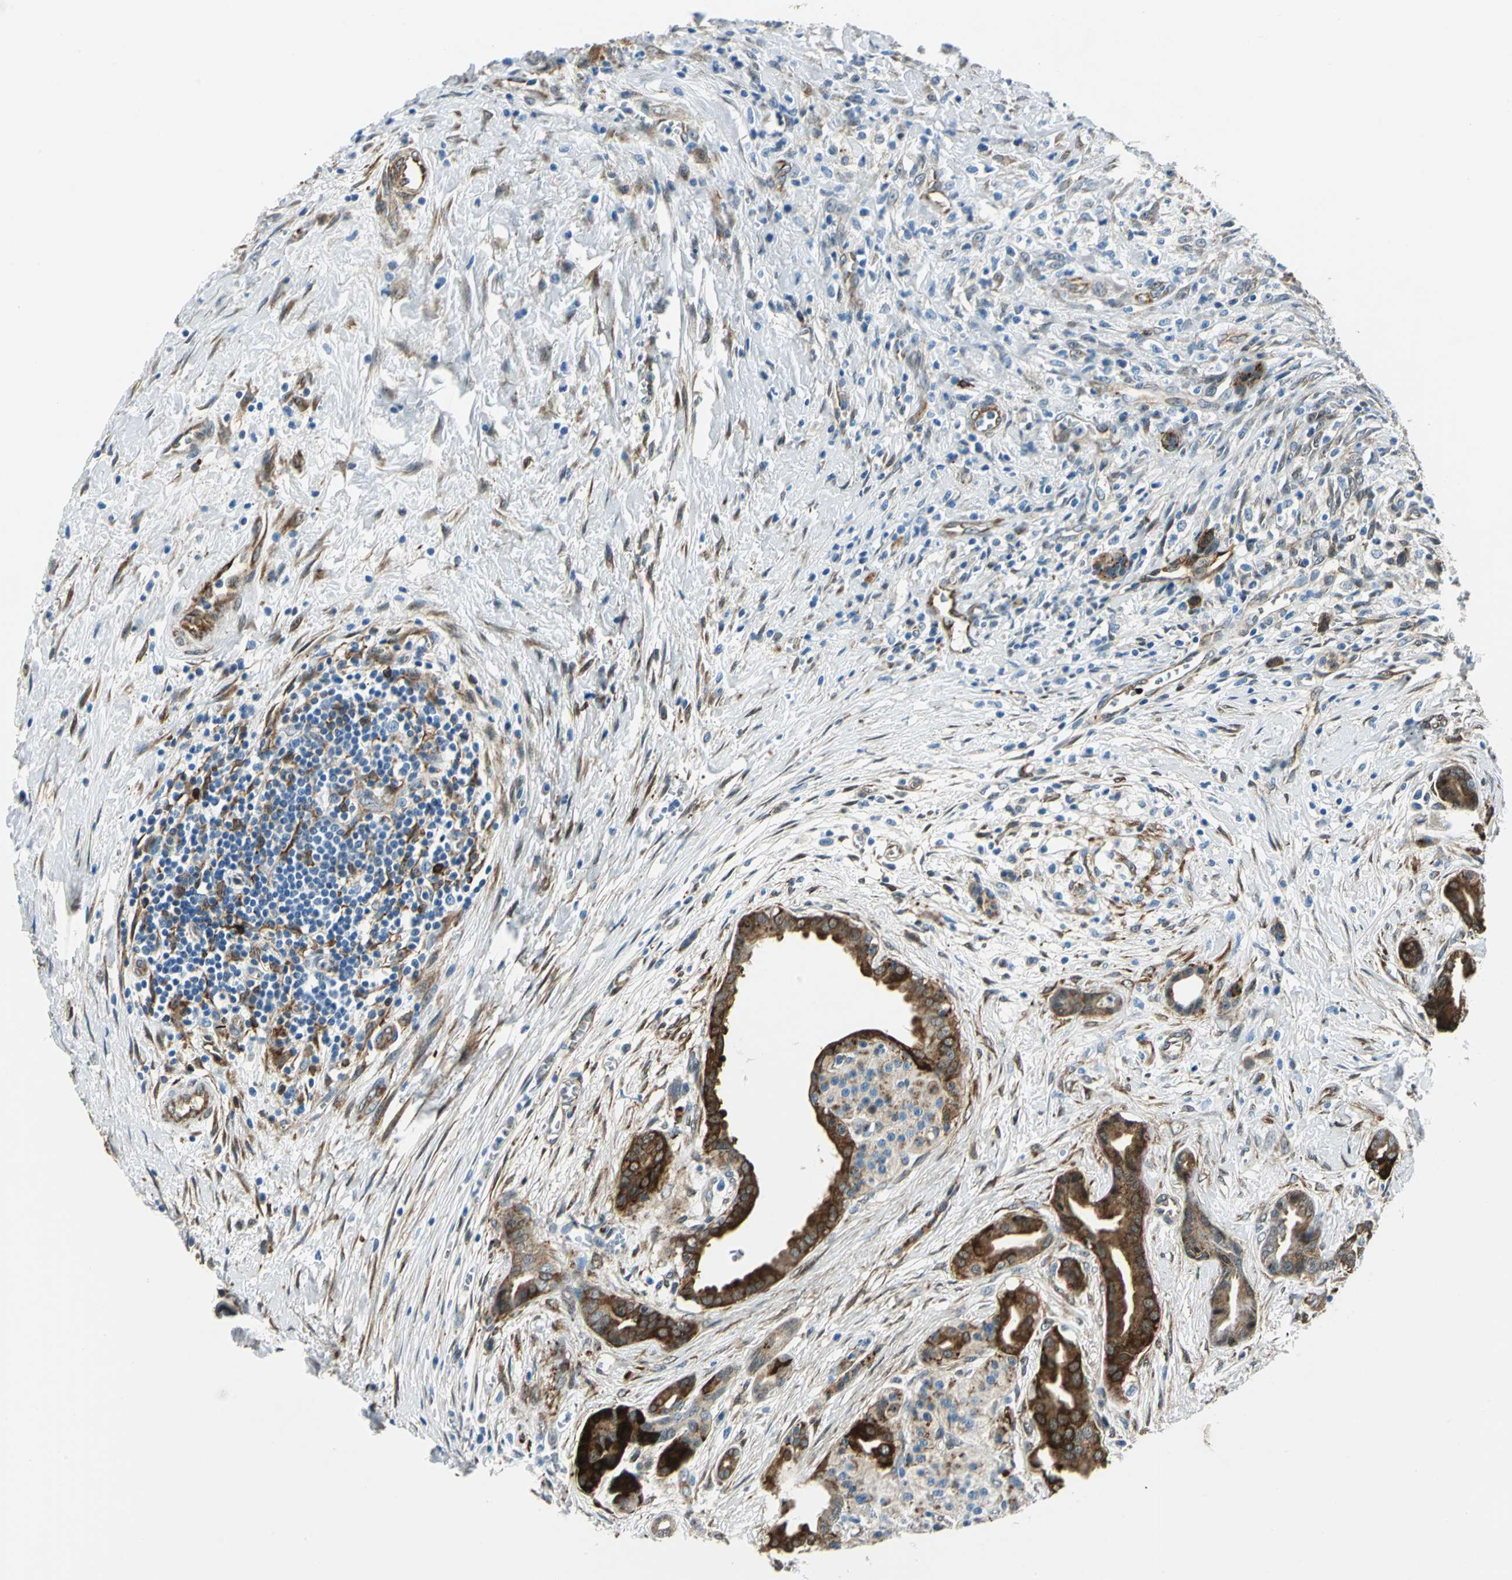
{"staining": {"intensity": "strong", "quantity": ">75%", "location": "cytoplasmic/membranous"}, "tissue": "pancreatic cancer", "cell_type": "Tumor cells", "image_type": "cancer", "snomed": [{"axis": "morphology", "description": "Adenocarcinoma, NOS"}, {"axis": "topography", "description": "Pancreas"}], "caption": "Immunohistochemical staining of adenocarcinoma (pancreatic) reveals high levels of strong cytoplasmic/membranous protein positivity in about >75% of tumor cells.", "gene": "HSPB1", "patient": {"sex": "male", "age": 59}}